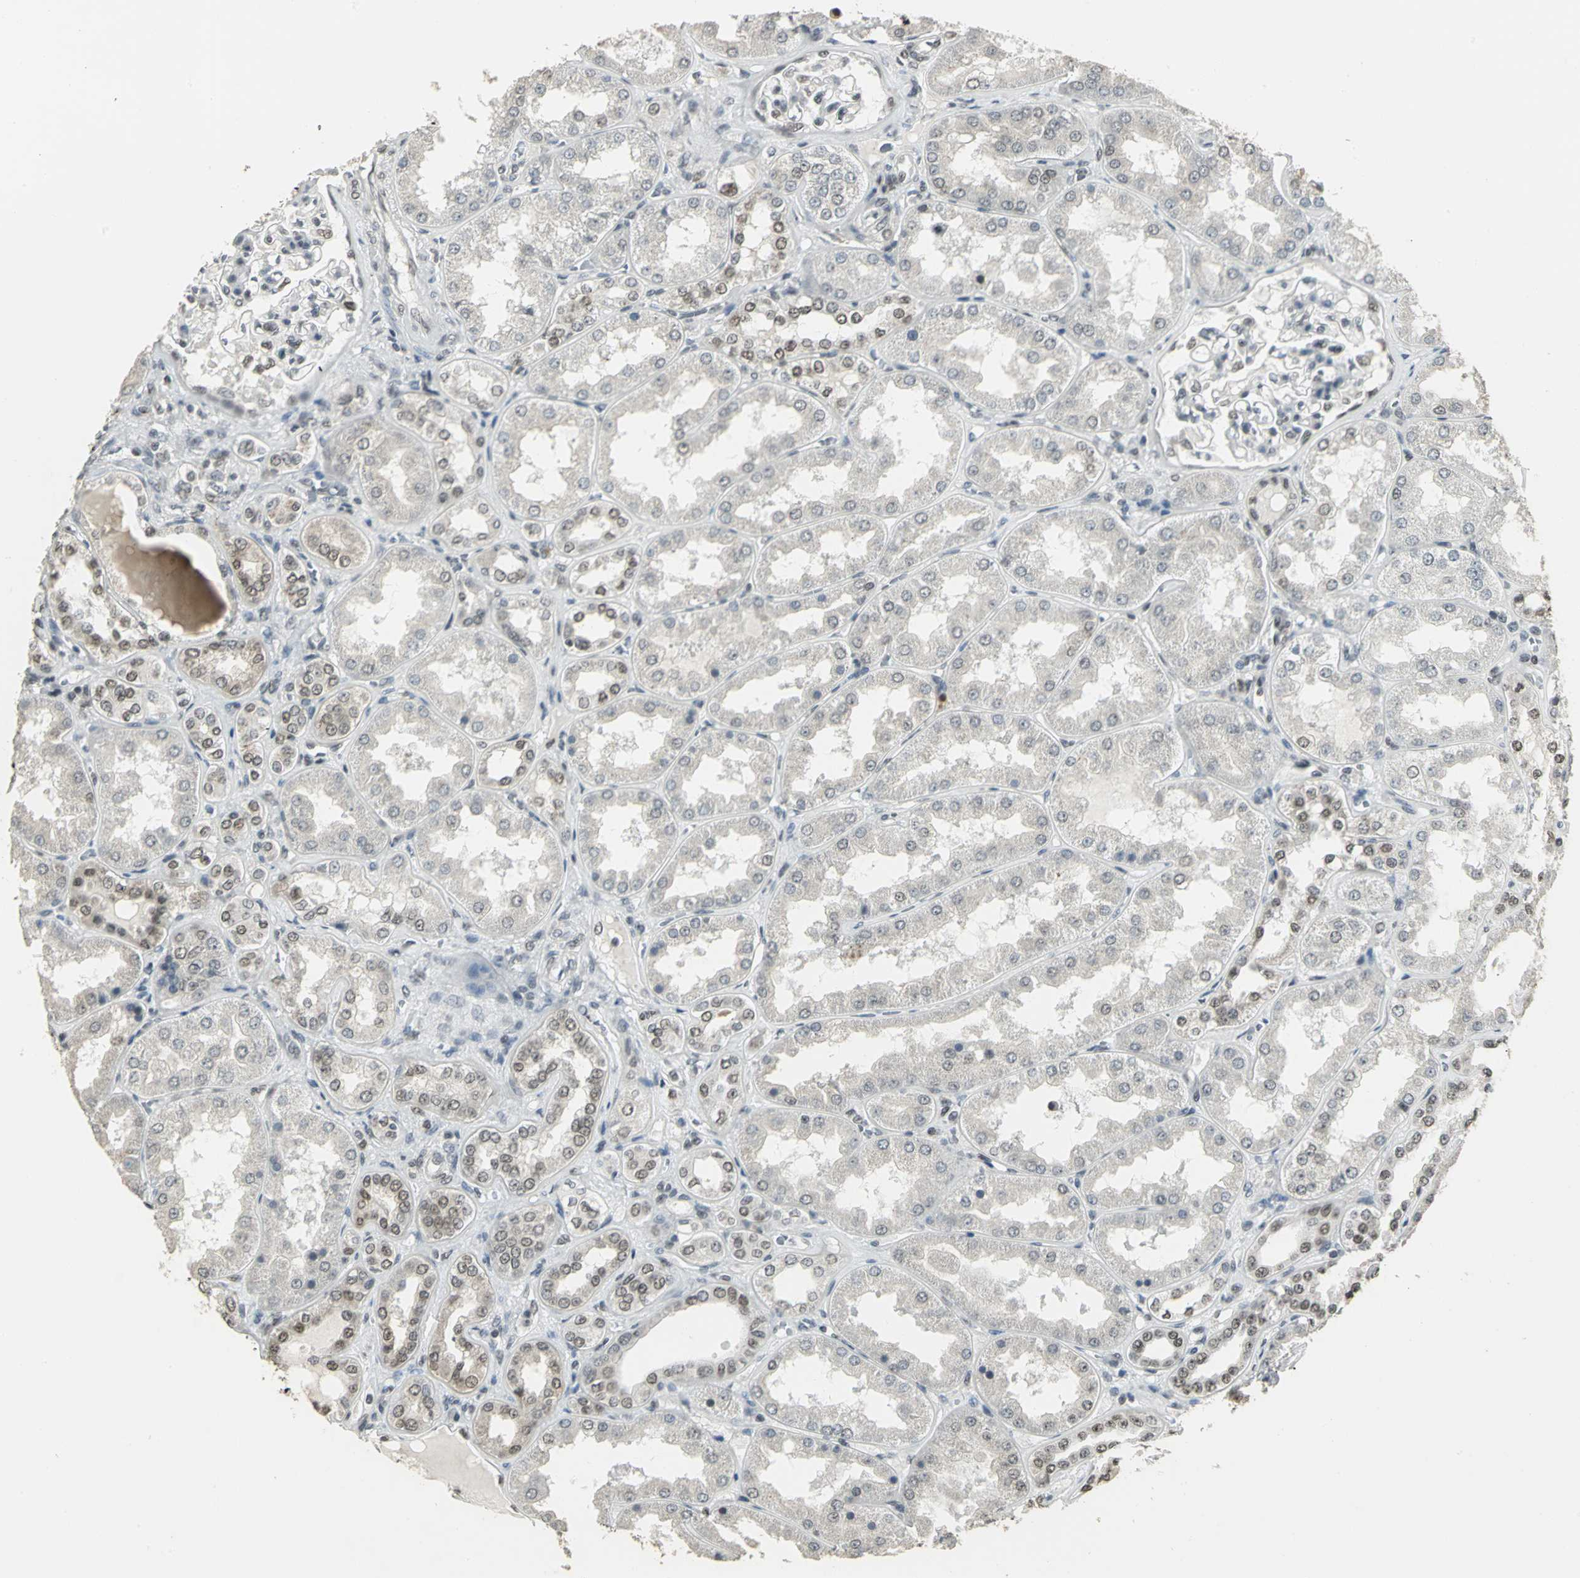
{"staining": {"intensity": "strong", "quantity": ">75%", "location": "nuclear"}, "tissue": "kidney", "cell_type": "Cells in glomeruli", "image_type": "normal", "snomed": [{"axis": "morphology", "description": "Normal tissue, NOS"}, {"axis": "topography", "description": "Kidney"}], "caption": "Human kidney stained with a protein marker displays strong staining in cells in glomeruli.", "gene": "CBX3", "patient": {"sex": "female", "age": 56}}